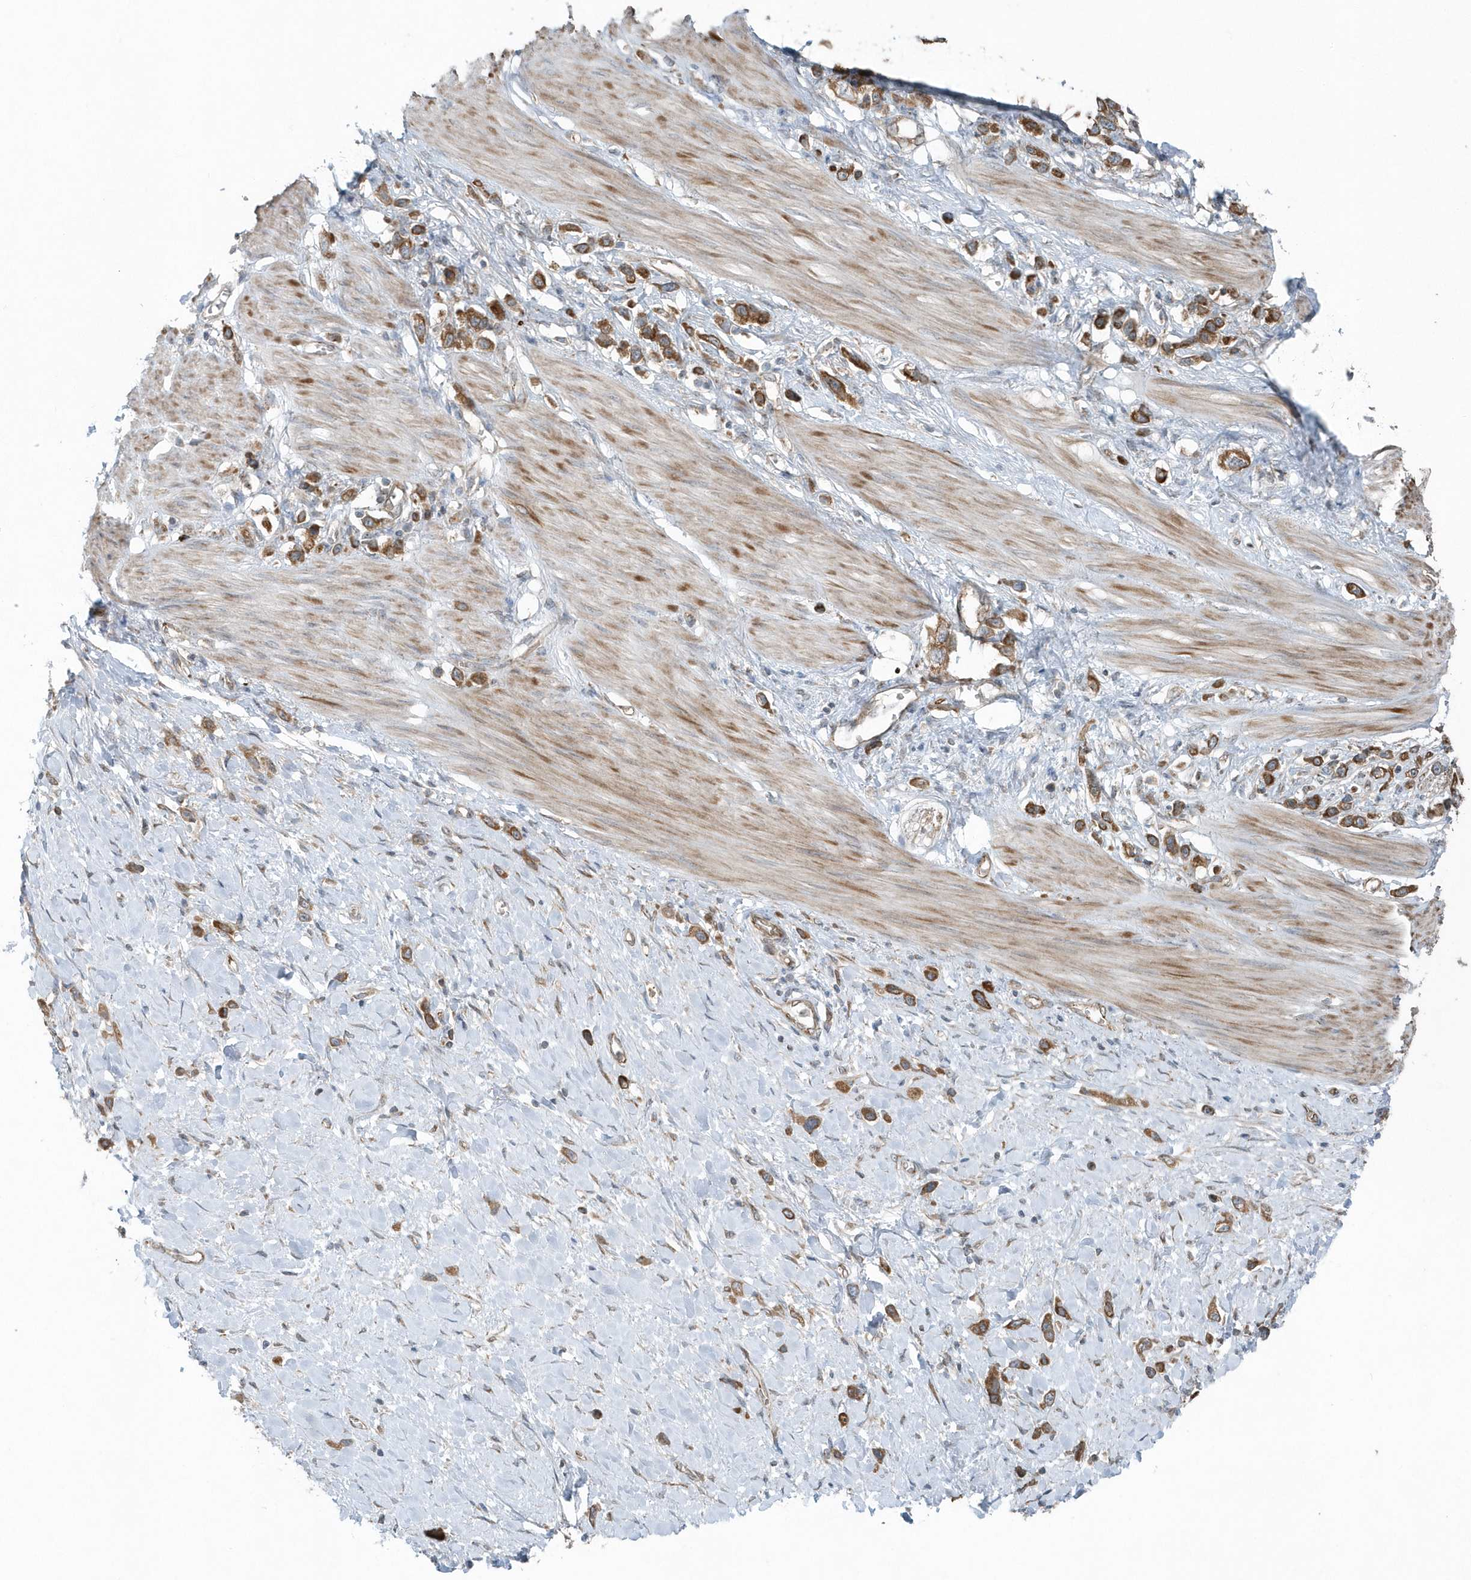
{"staining": {"intensity": "moderate", "quantity": ">75%", "location": "cytoplasmic/membranous"}, "tissue": "stomach cancer", "cell_type": "Tumor cells", "image_type": "cancer", "snomed": [{"axis": "morphology", "description": "Adenocarcinoma, NOS"}, {"axis": "topography", "description": "Stomach"}], "caption": "A histopathology image of human stomach cancer (adenocarcinoma) stained for a protein shows moderate cytoplasmic/membranous brown staining in tumor cells.", "gene": "GCC2", "patient": {"sex": "female", "age": 65}}